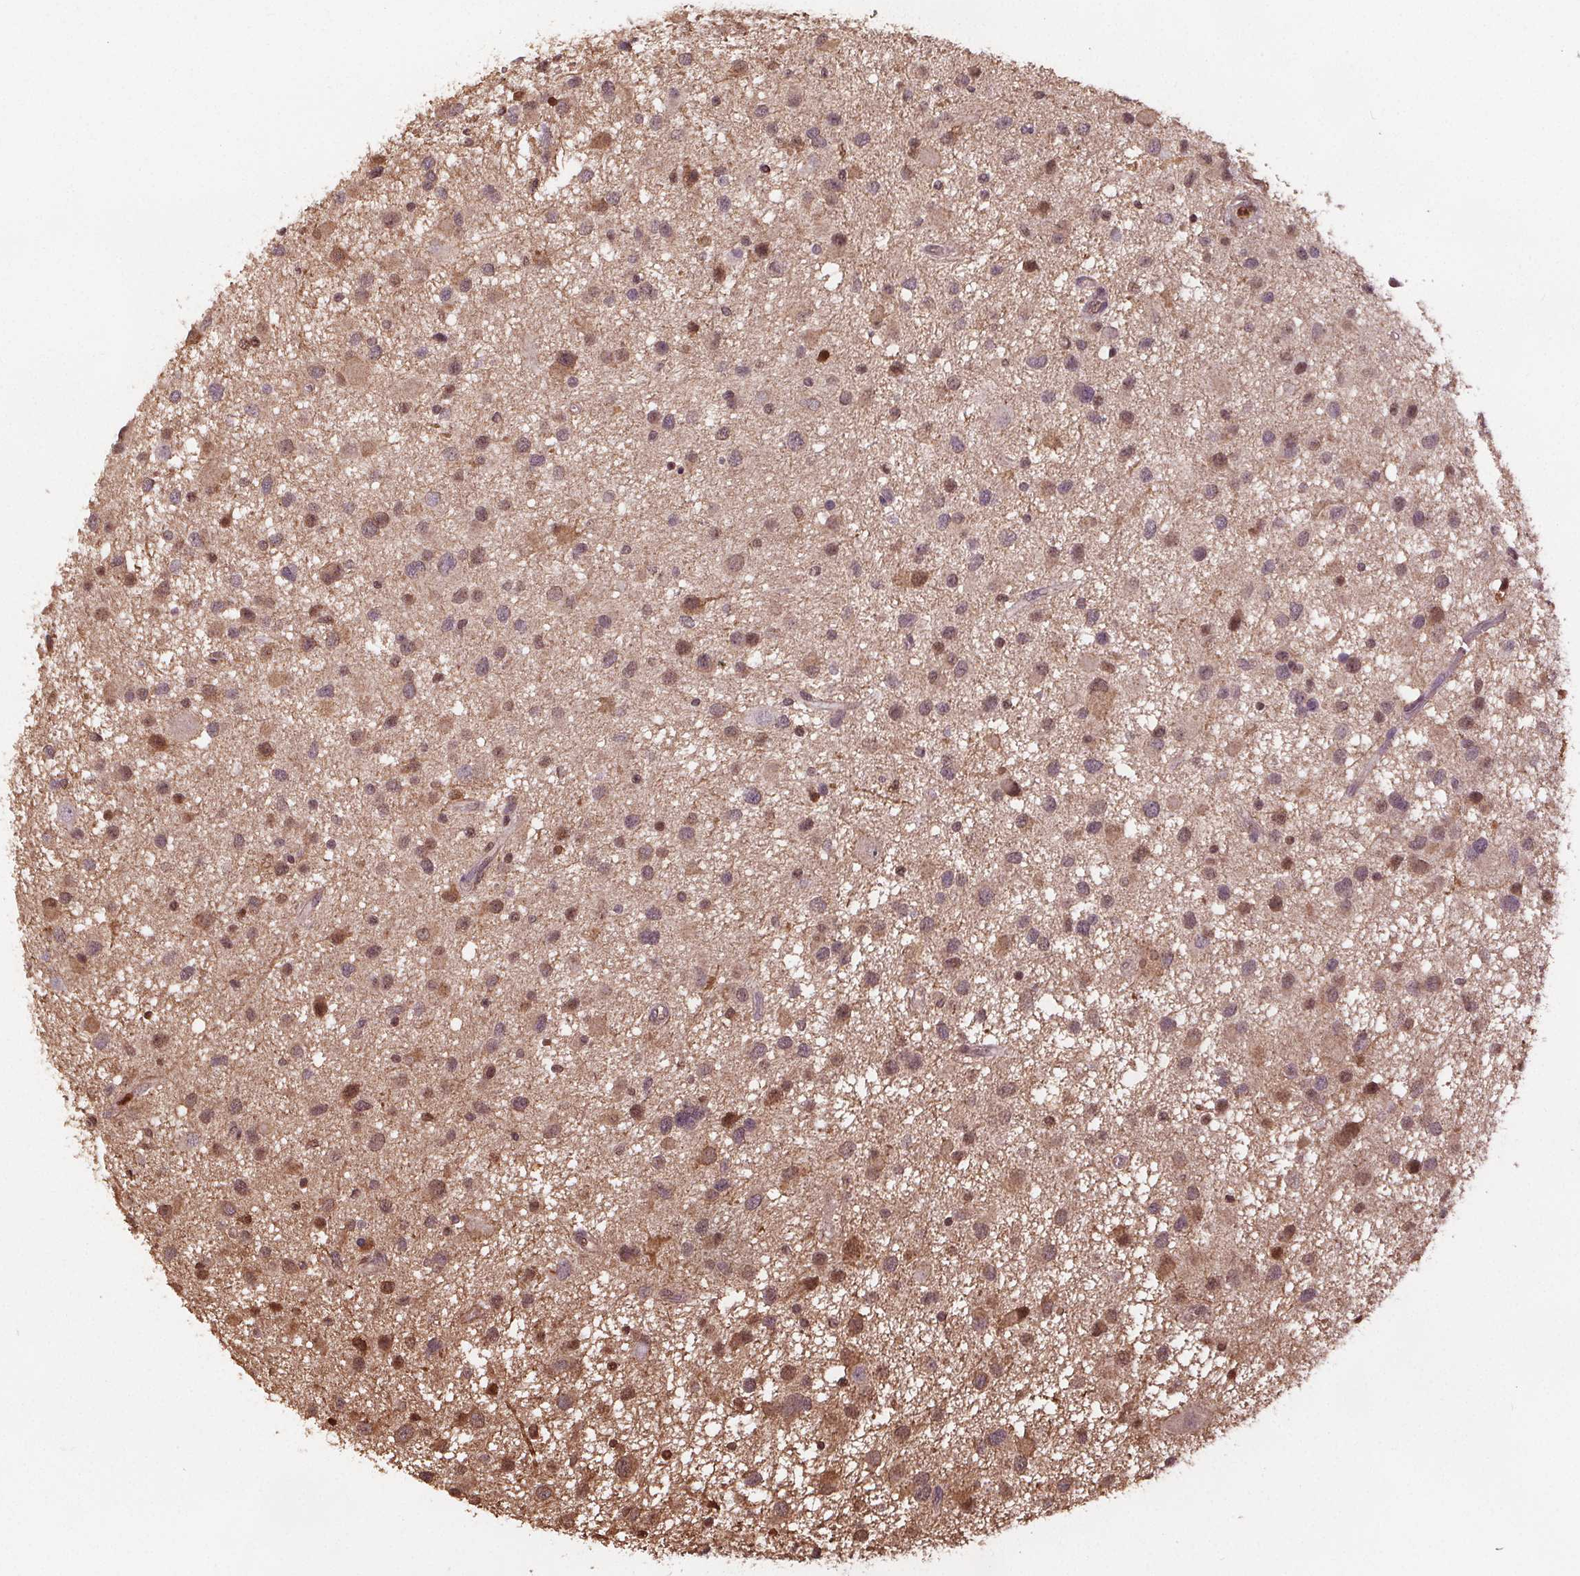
{"staining": {"intensity": "moderate", "quantity": "25%-75%", "location": "cytoplasmic/membranous,nuclear"}, "tissue": "glioma", "cell_type": "Tumor cells", "image_type": "cancer", "snomed": [{"axis": "morphology", "description": "Glioma, malignant, Low grade"}, {"axis": "topography", "description": "Brain"}], "caption": "Malignant glioma (low-grade) stained for a protein (brown) demonstrates moderate cytoplasmic/membranous and nuclear positive staining in approximately 25%-75% of tumor cells.", "gene": "ENO1", "patient": {"sex": "female", "age": 32}}